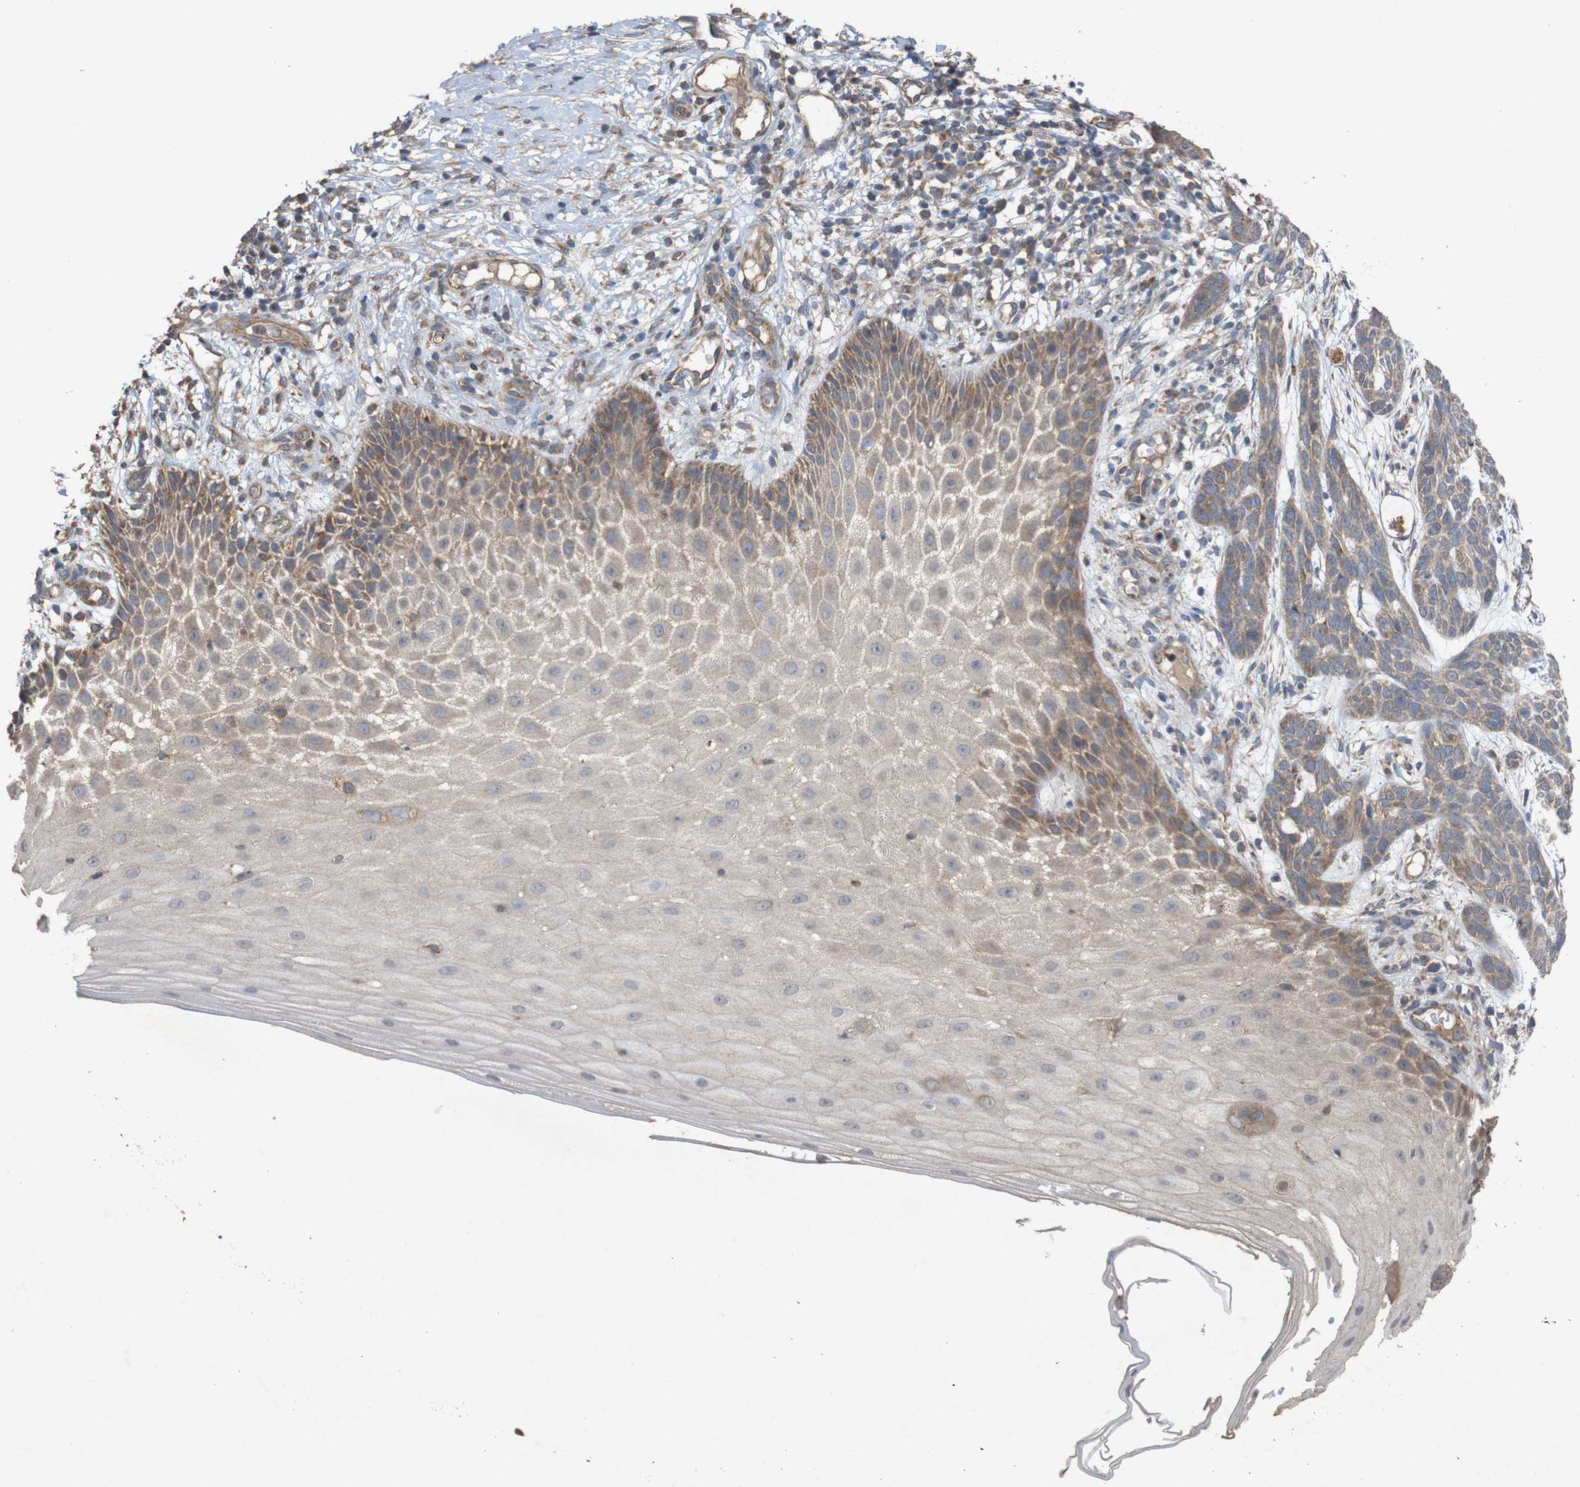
{"staining": {"intensity": "weak", "quantity": ">75%", "location": "cytoplasmic/membranous"}, "tissue": "skin cancer", "cell_type": "Tumor cells", "image_type": "cancer", "snomed": [{"axis": "morphology", "description": "Basal cell carcinoma"}, {"axis": "topography", "description": "Skin"}], "caption": "High-power microscopy captured an immunohistochemistry (IHC) image of skin cancer, revealing weak cytoplasmic/membranous expression in about >75% of tumor cells. The protein is shown in brown color, while the nuclei are stained blue.", "gene": "KCNS3", "patient": {"sex": "female", "age": 59}}